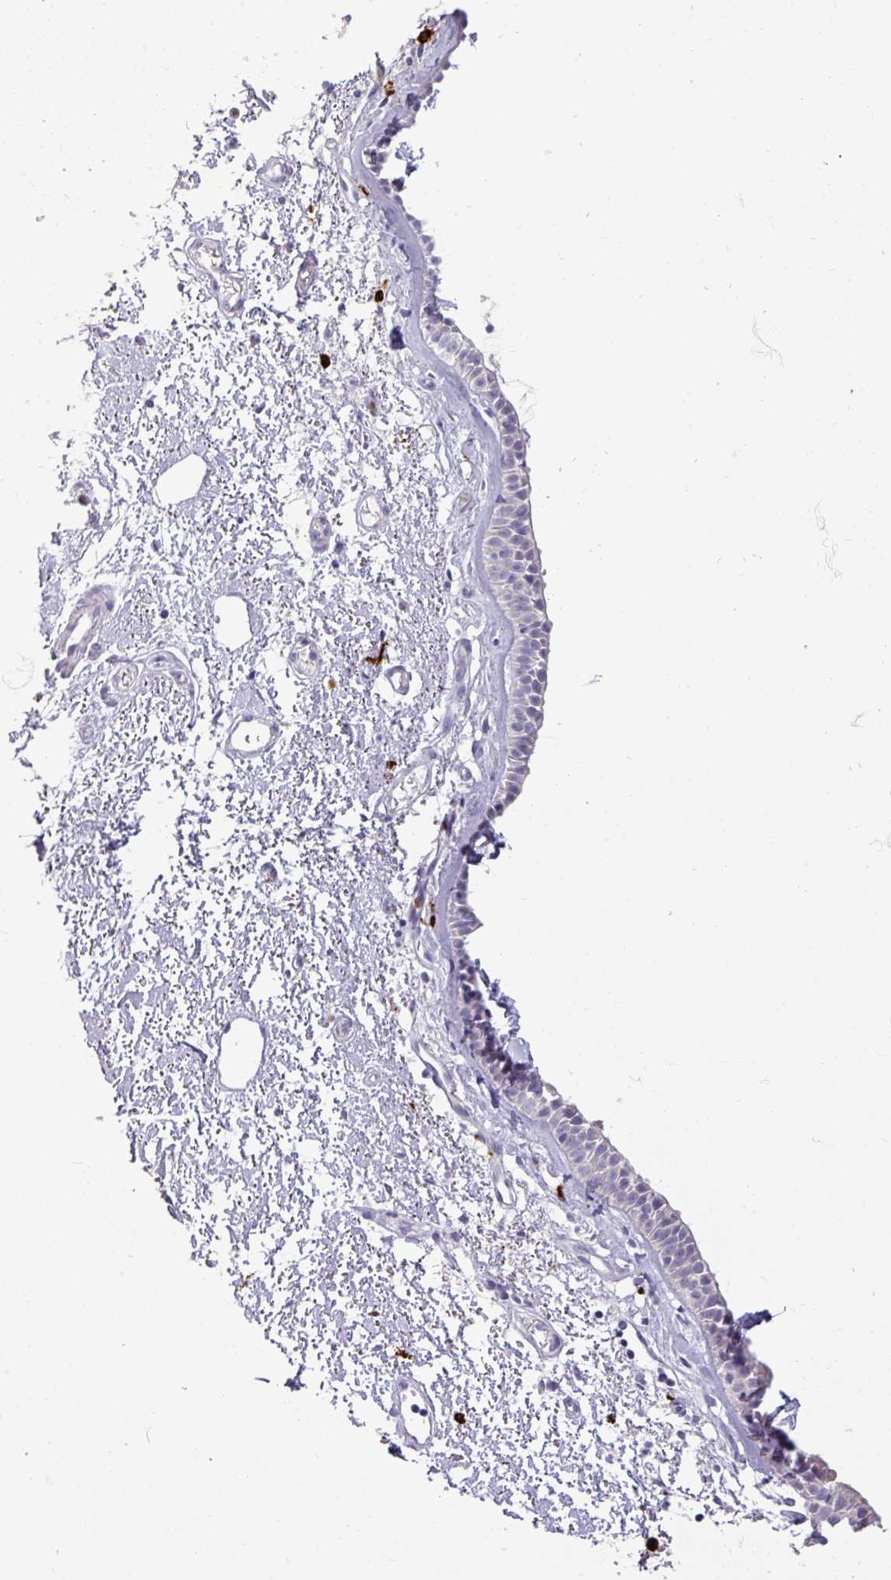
{"staining": {"intensity": "negative", "quantity": "none", "location": "none"}, "tissue": "nasopharynx", "cell_type": "Respiratory epithelial cells", "image_type": "normal", "snomed": [{"axis": "morphology", "description": "Normal tissue, NOS"}, {"axis": "topography", "description": "Cartilage tissue"}, {"axis": "topography", "description": "Nasopharynx"}], "caption": "Immunohistochemistry (IHC) of unremarkable human nasopharynx shows no positivity in respiratory epithelial cells. The staining is performed using DAB brown chromogen with nuclei counter-stained in using hematoxylin.", "gene": "TRIM39", "patient": {"sex": "male", "age": 56}}